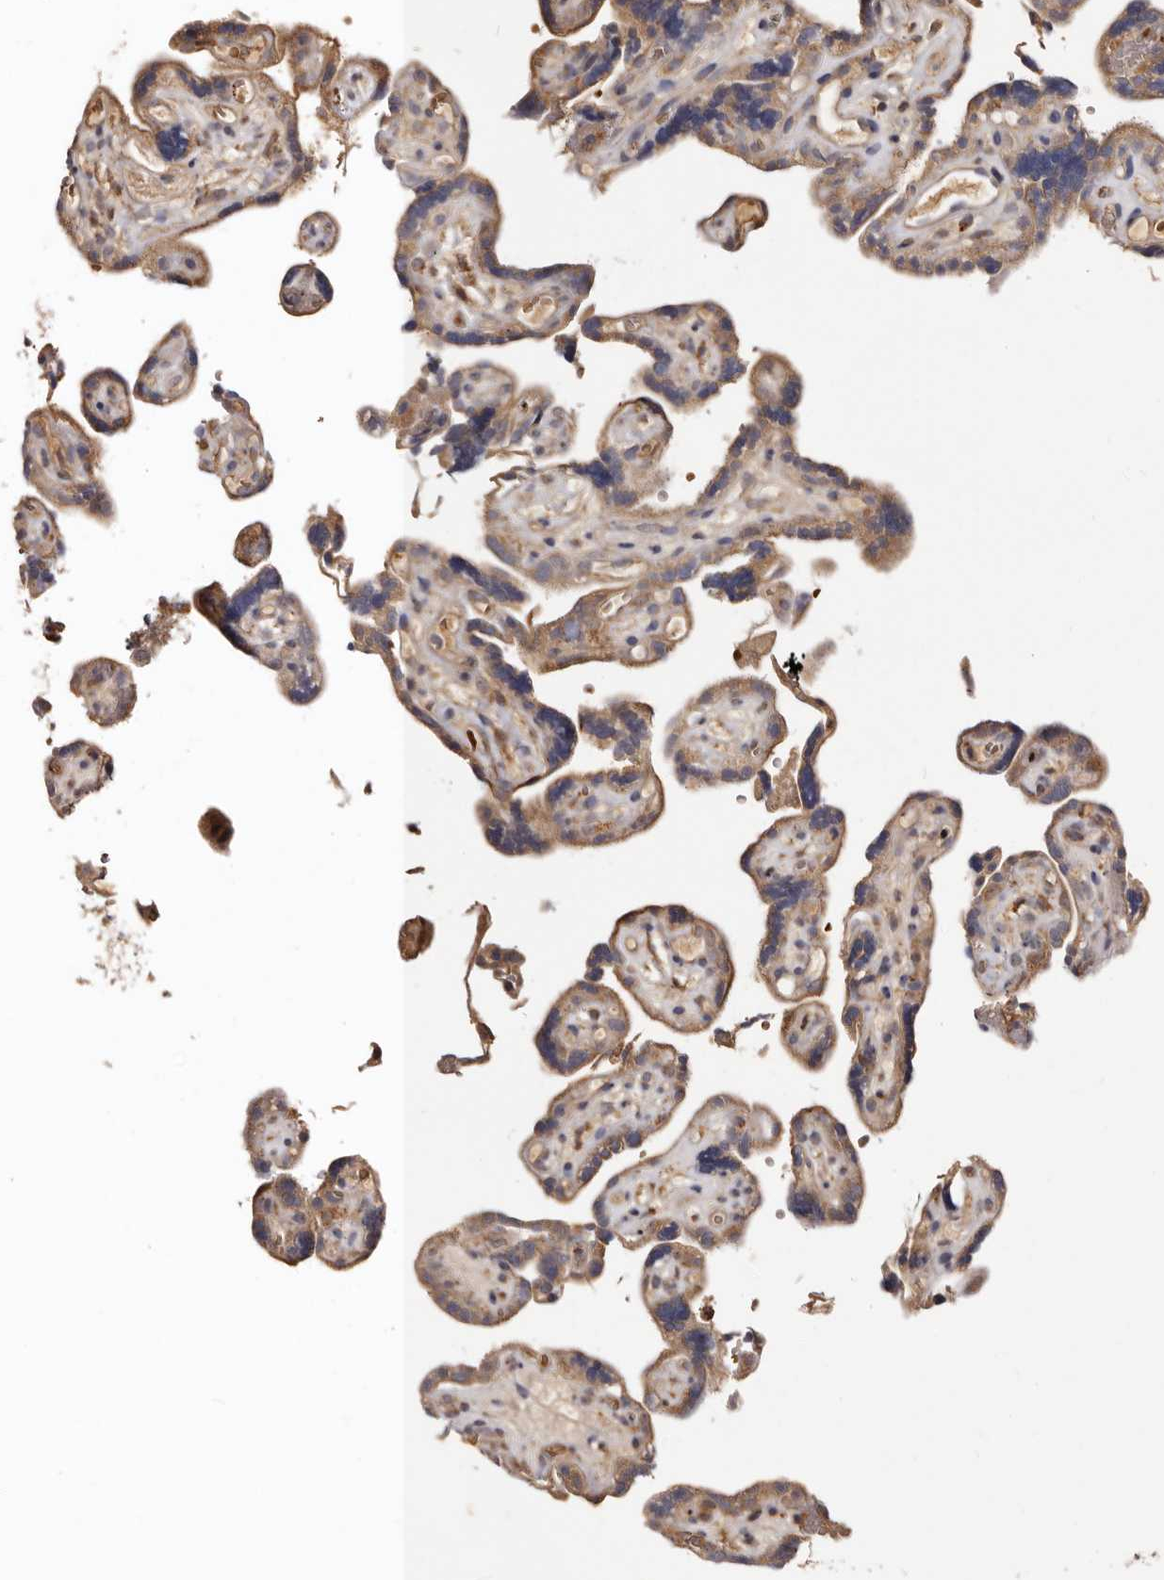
{"staining": {"intensity": "moderate", "quantity": ">75%", "location": "cytoplasmic/membranous"}, "tissue": "placenta", "cell_type": "Decidual cells", "image_type": "normal", "snomed": [{"axis": "morphology", "description": "Normal tissue, NOS"}, {"axis": "topography", "description": "Placenta"}], "caption": "Immunohistochemical staining of unremarkable human placenta shows medium levels of moderate cytoplasmic/membranous positivity in approximately >75% of decidual cells.", "gene": "BAX", "patient": {"sex": "female", "age": 30}}